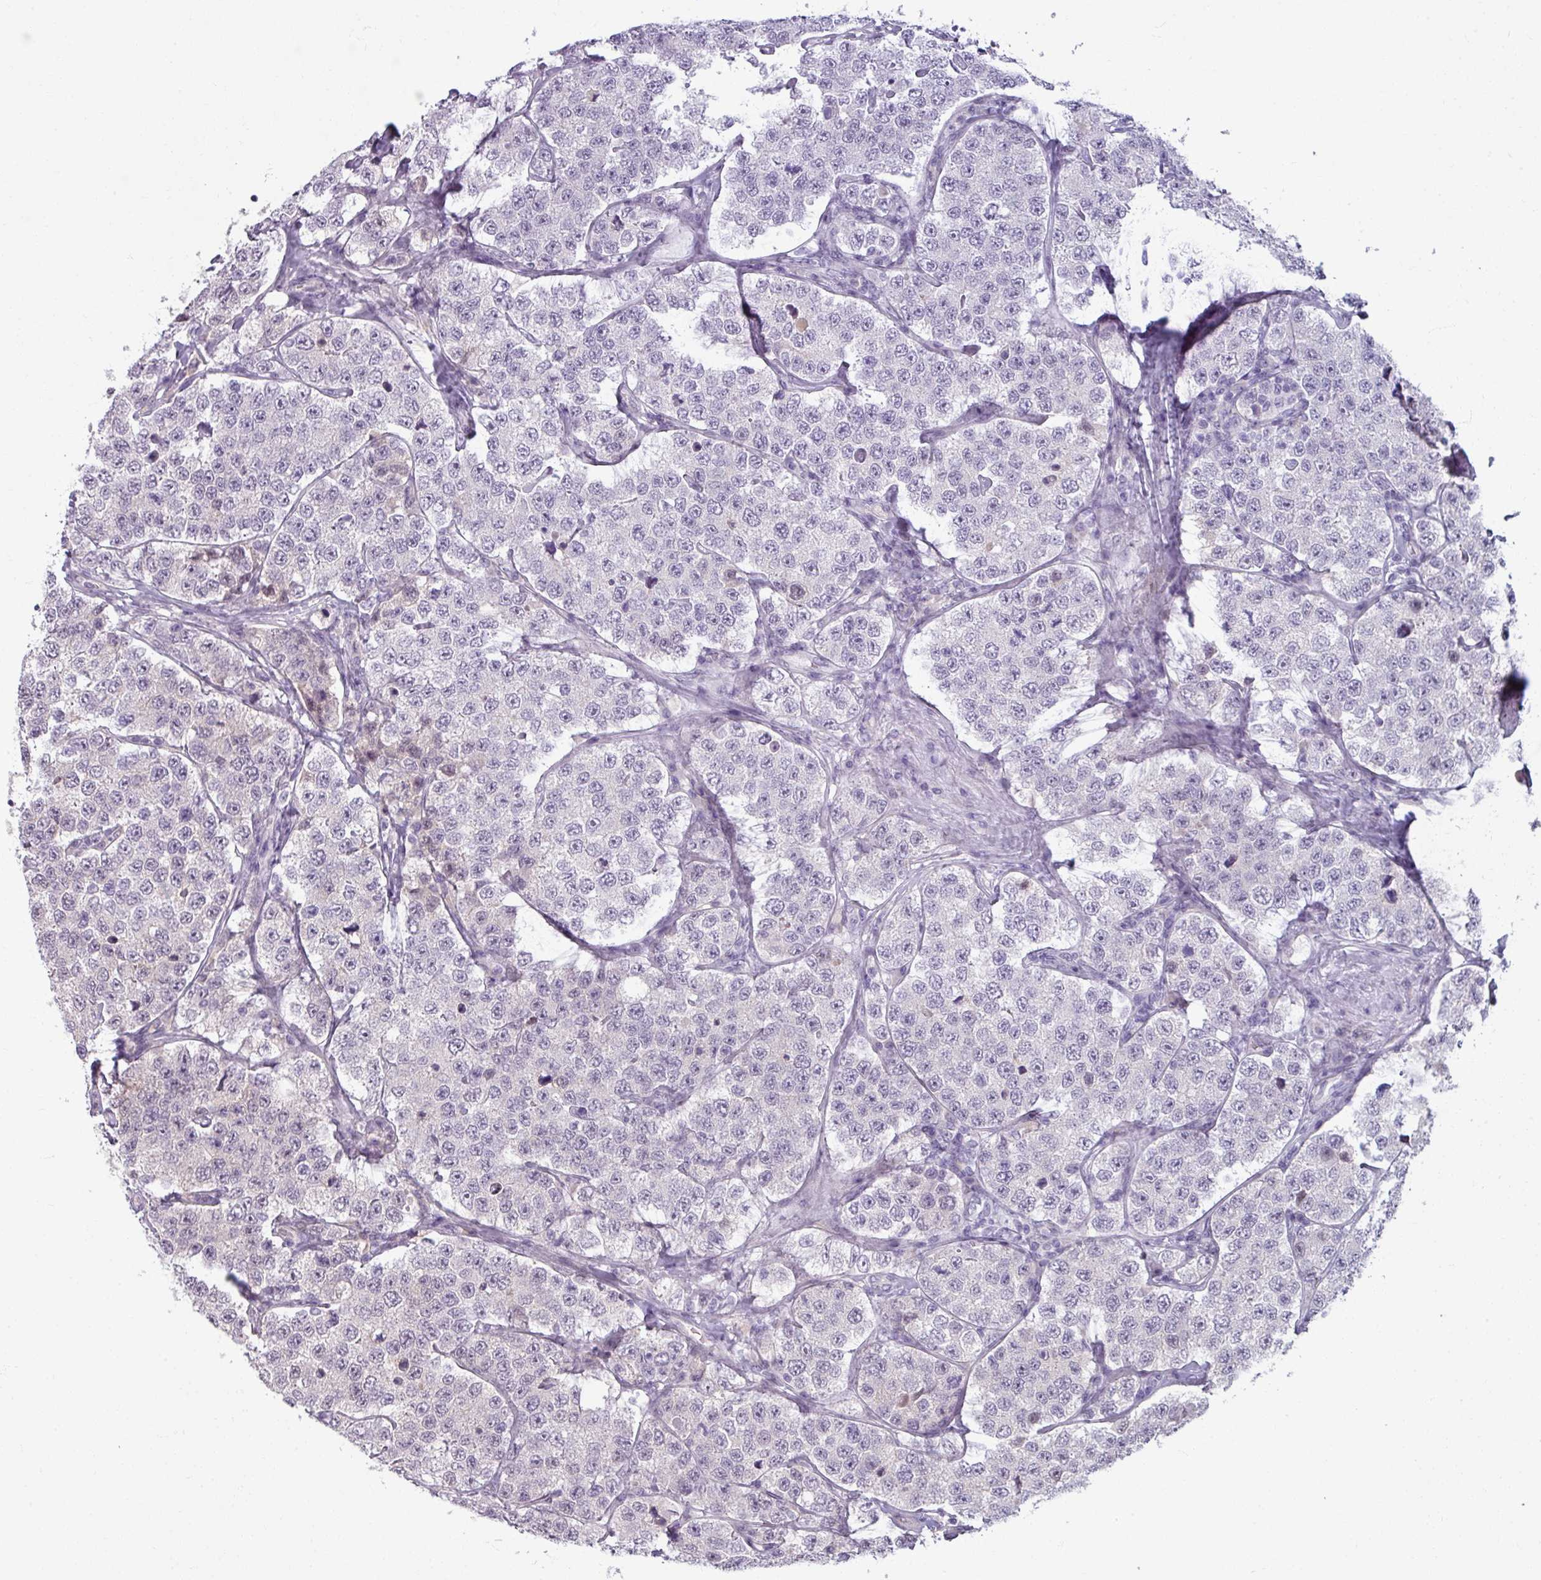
{"staining": {"intensity": "negative", "quantity": "none", "location": "none"}, "tissue": "testis cancer", "cell_type": "Tumor cells", "image_type": "cancer", "snomed": [{"axis": "morphology", "description": "Seminoma, NOS"}, {"axis": "topography", "description": "Testis"}], "caption": "Histopathology image shows no protein expression in tumor cells of testis seminoma tissue.", "gene": "UVSSA", "patient": {"sex": "male", "age": 34}}